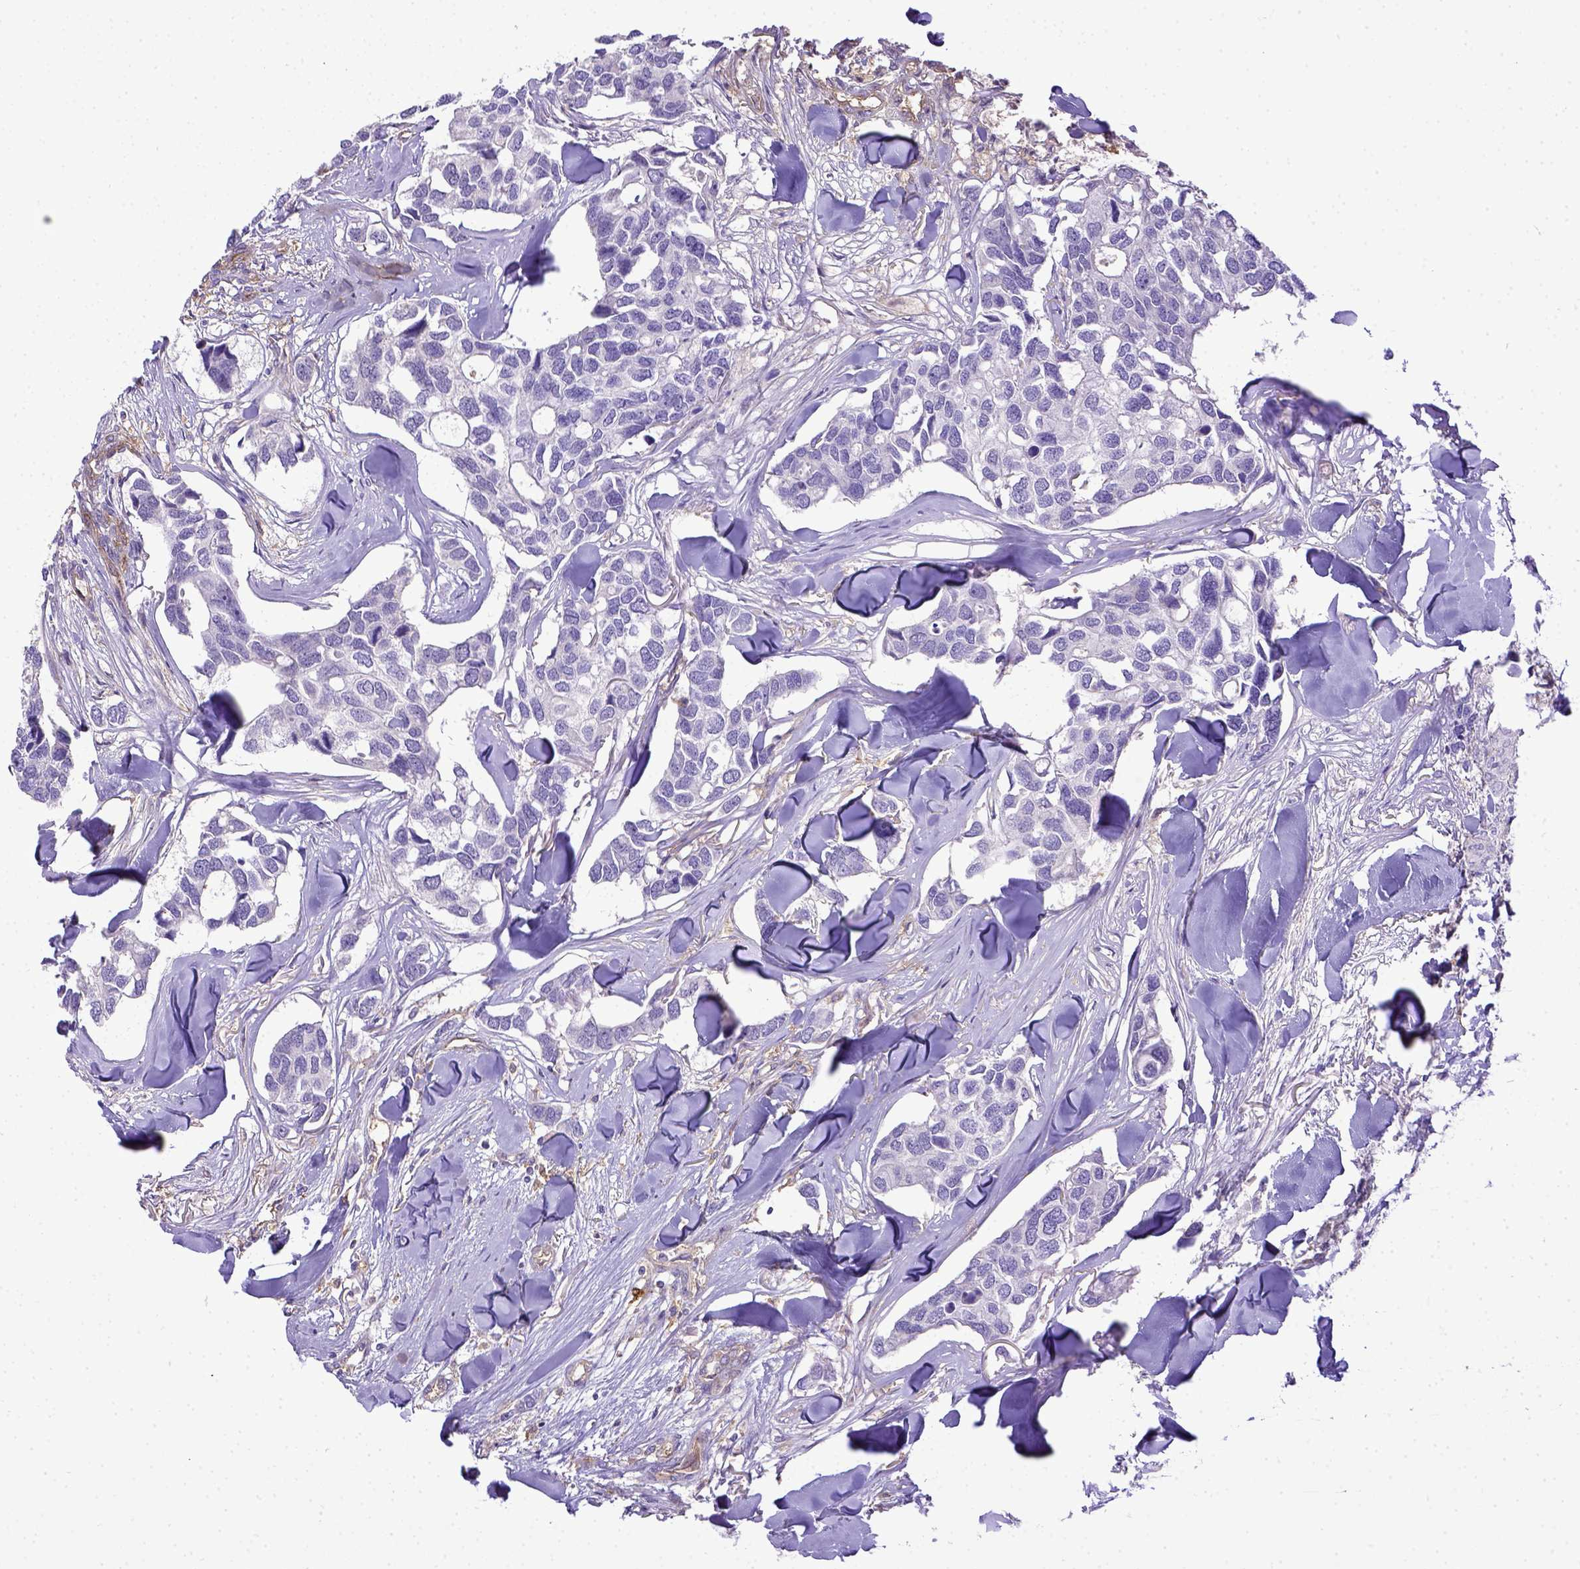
{"staining": {"intensity": "negative", "quantity": "none", "location": "none"}, "tissue": "breast cancer", "cell_type": "Tumor cells", "image_type": "cancer", "snomed": [{"axis": "morphology", "description": "Duct carcinoma"}, {"axis": "topography", "description": "Breast"}], "caption": "This micrograph is of breast cancer stained with immunohistochemistry (IHC) to label a protein in brown with the nuclei are counter-stained blue. There is no staining in tumor cells. (DAB (3,3'-diaminobenzidine) IHC, high magnification).", "gene": "CD40", "patient": {"sex": "female", "age": 83}}